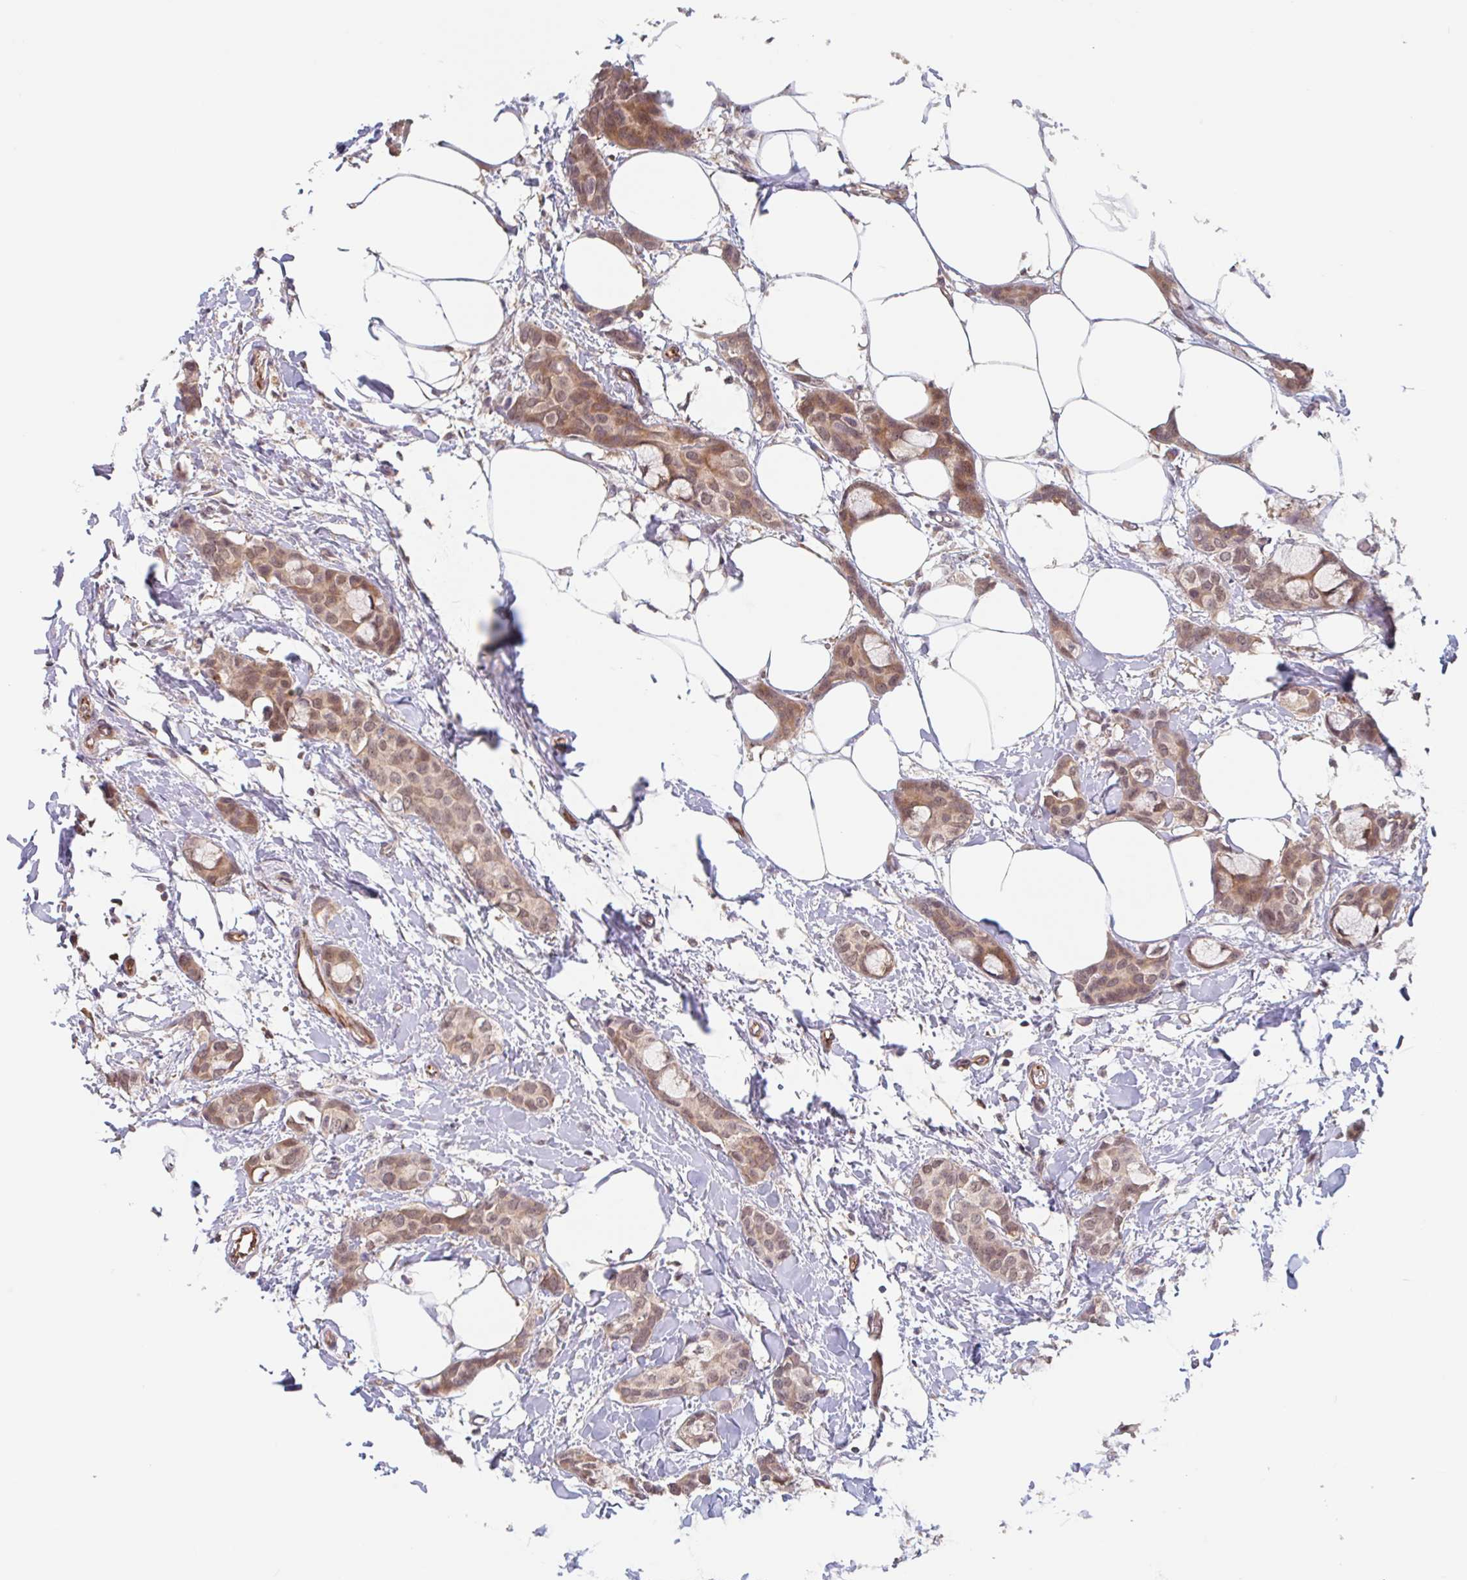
{"staining": {"intensity": "moderate", "quantity": "25%-75%", "location": "cytoplasmic/membranous"}, "tissue": "breast cancer", "cell_type": "Tumor cells", "image_type": "cancer", "snomed": [{"axis": "morphology", "description": "Duct carcinoma"}, {"axis": "topography", "description": "Breast"}], "caption": "The micrograph reveals immunohistochemical staining of breast cancer (intraductal carcinoma). There is moderate cytoplasmic/membranous expression is seen in about 25%-75% of tumor cells.", "gene": "NUB1", "patient": {"sex": "female", "age": 73}}